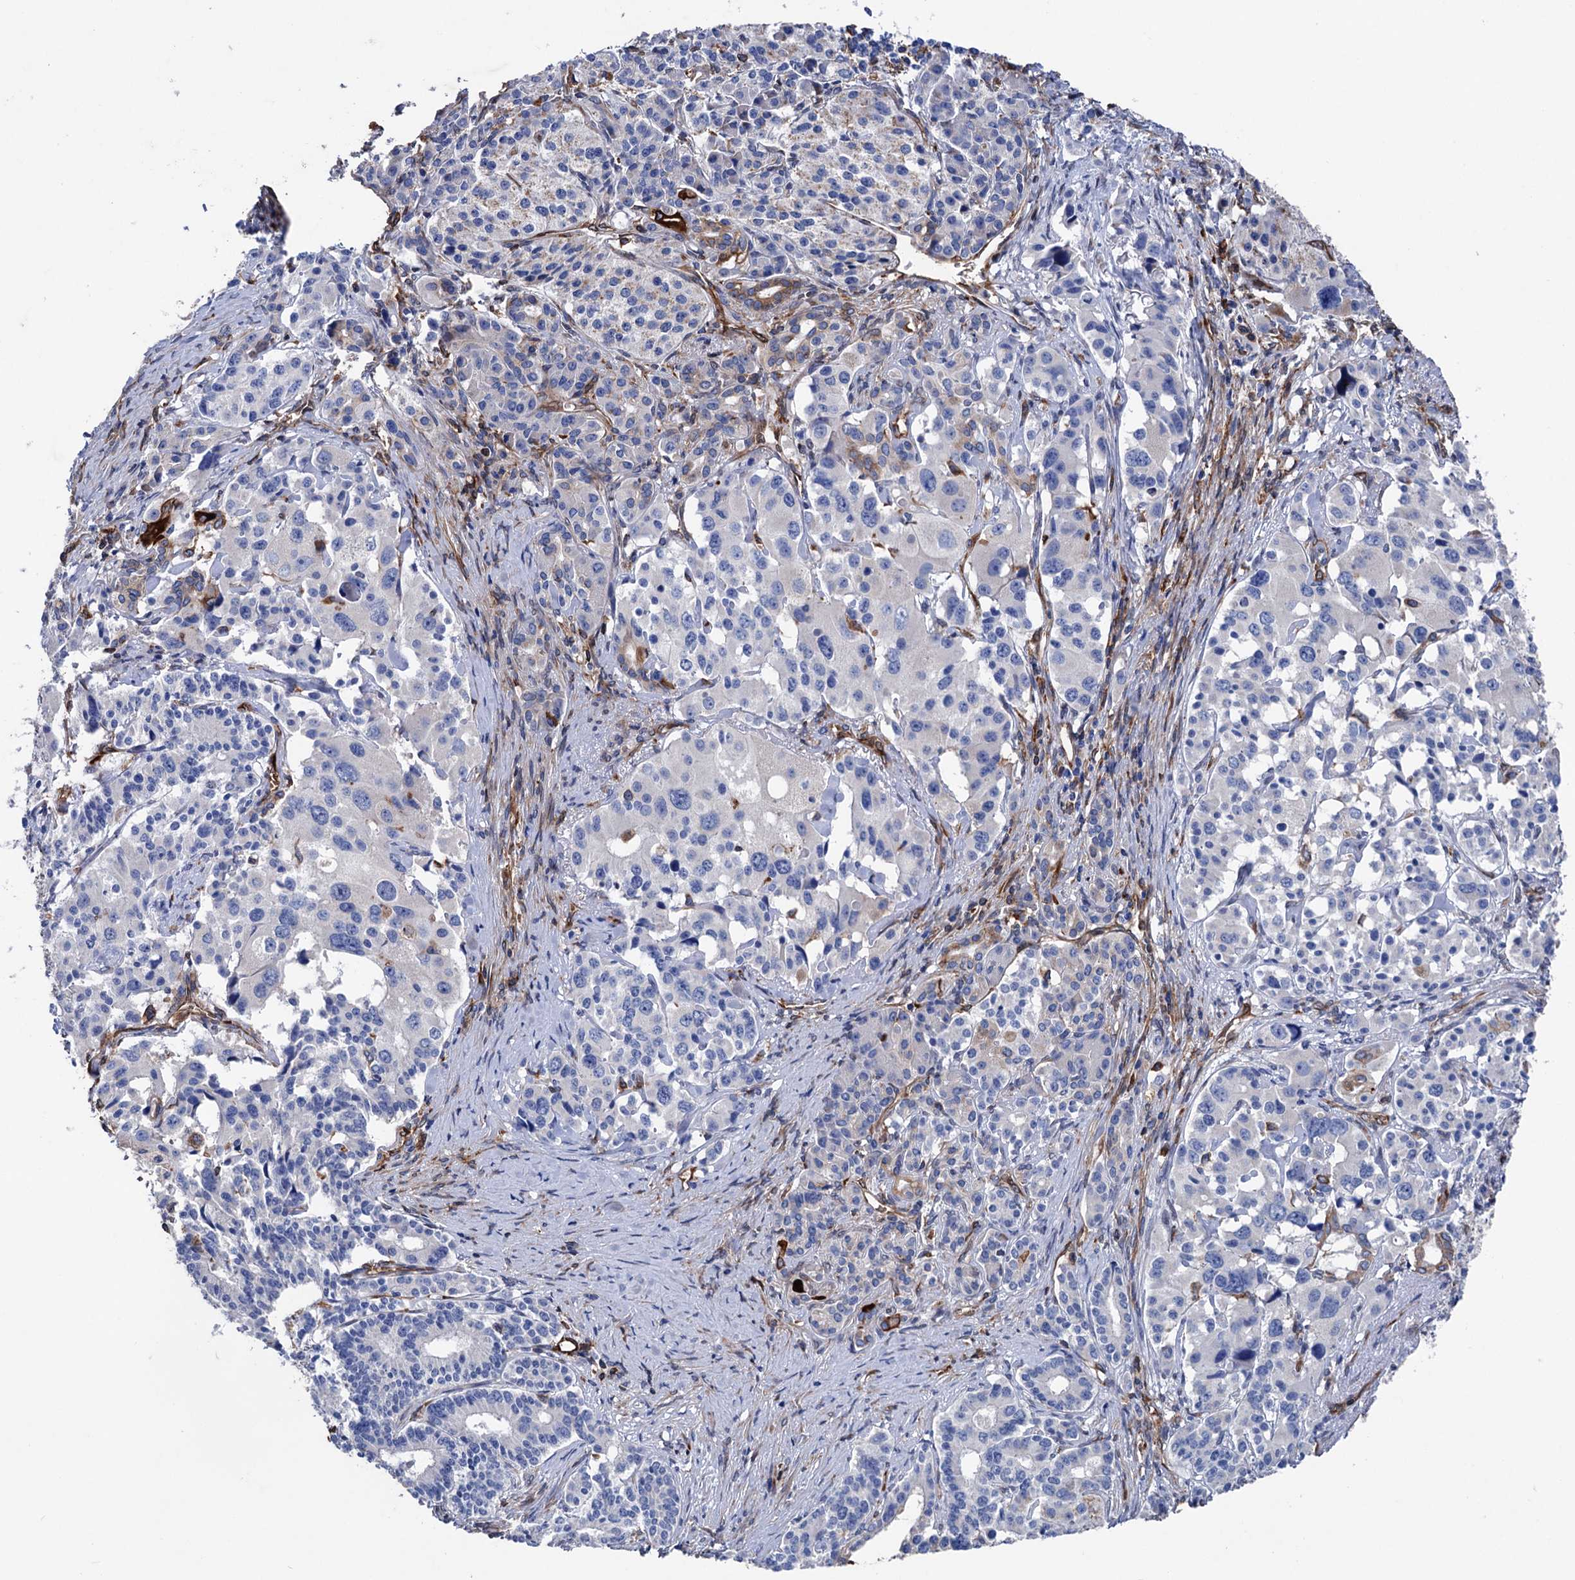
{"staining": {"intensity": "negative", "quantity": "none", "location": "none"}, "tissue": "pancreatic cancer", "cell_type": "Tumor cells", "image_type": "cancer", "snomed": [{"axis": "morphology", "description": "Adenocarcinoma, NOS"}, {"axis": "topography", "description": "Pancreas"}], "caption": "This is an IHC micrograph of pancreatic cancer (adenocarcinoma). There is no expression in tumor cells.", "gene": "STING1", "patient": {"sex": "female", "age": 74}}